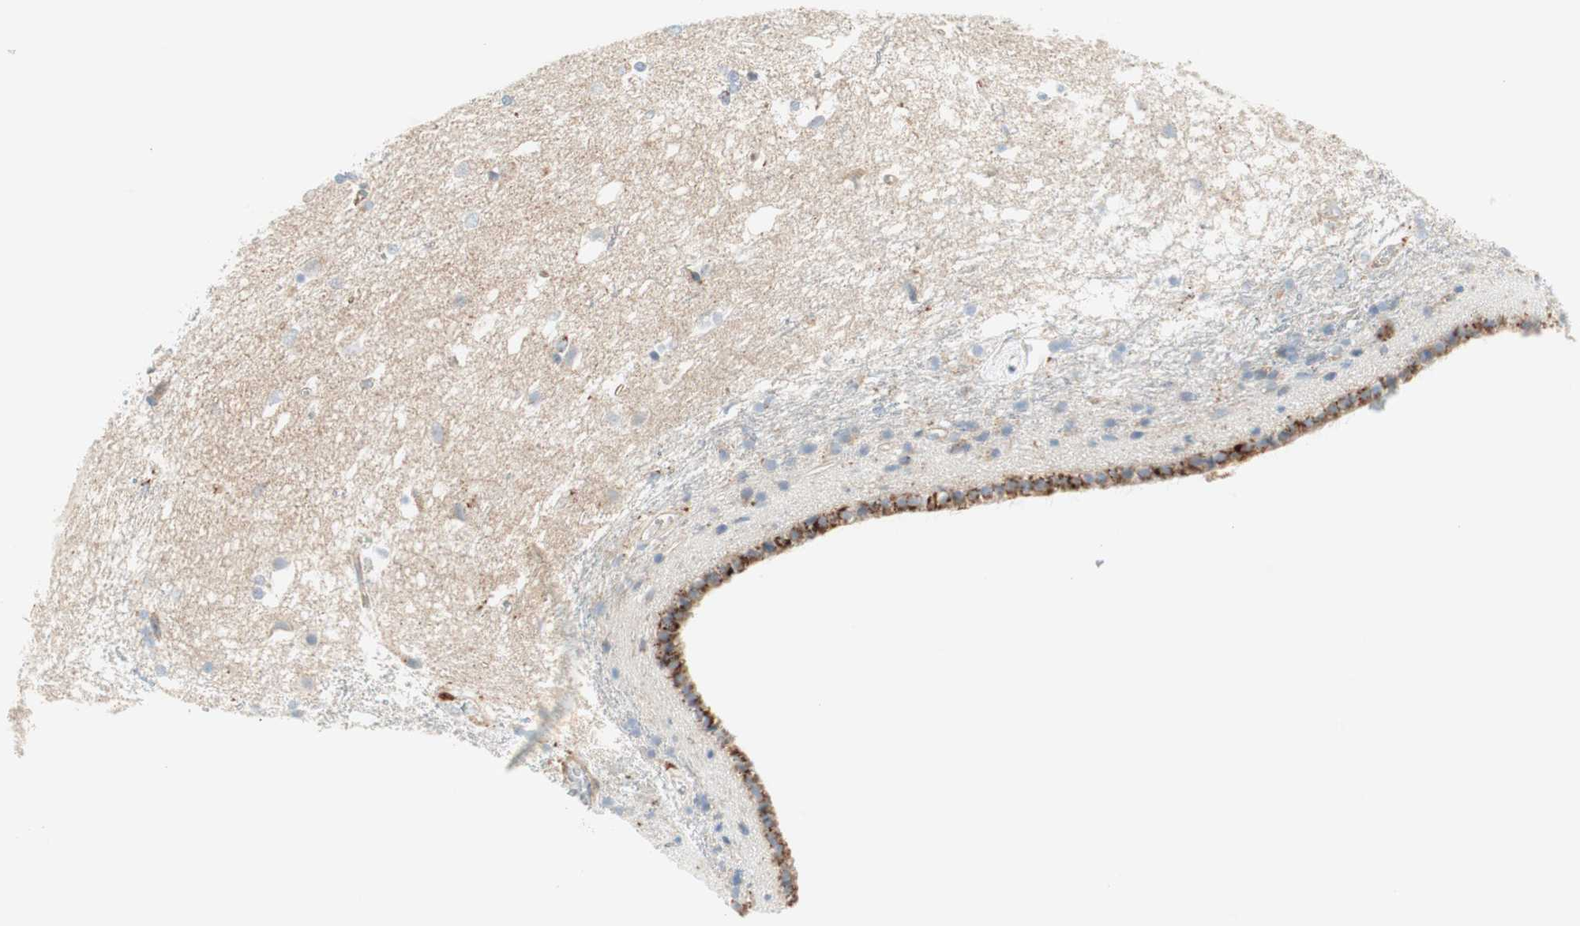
{"staining": {"intensity": "negative", "quantity": "none", "location": "none"}, "tissue": "caudate", "cell_type": "Glial cells", "image_type": "normal", "snomed": [{"axis": "morphology", "description": "Normal tissue, NOS"}, {"axis": "topography", "description": "Lateral ventricle wall"}], "caption": "This is a image of immunohistochemistry (IHC) staining of benign caudate, which shows no positivity in glial cells.", "gene": "ATP6V1G1", "patient": {"sex": "female", "age": 19}}